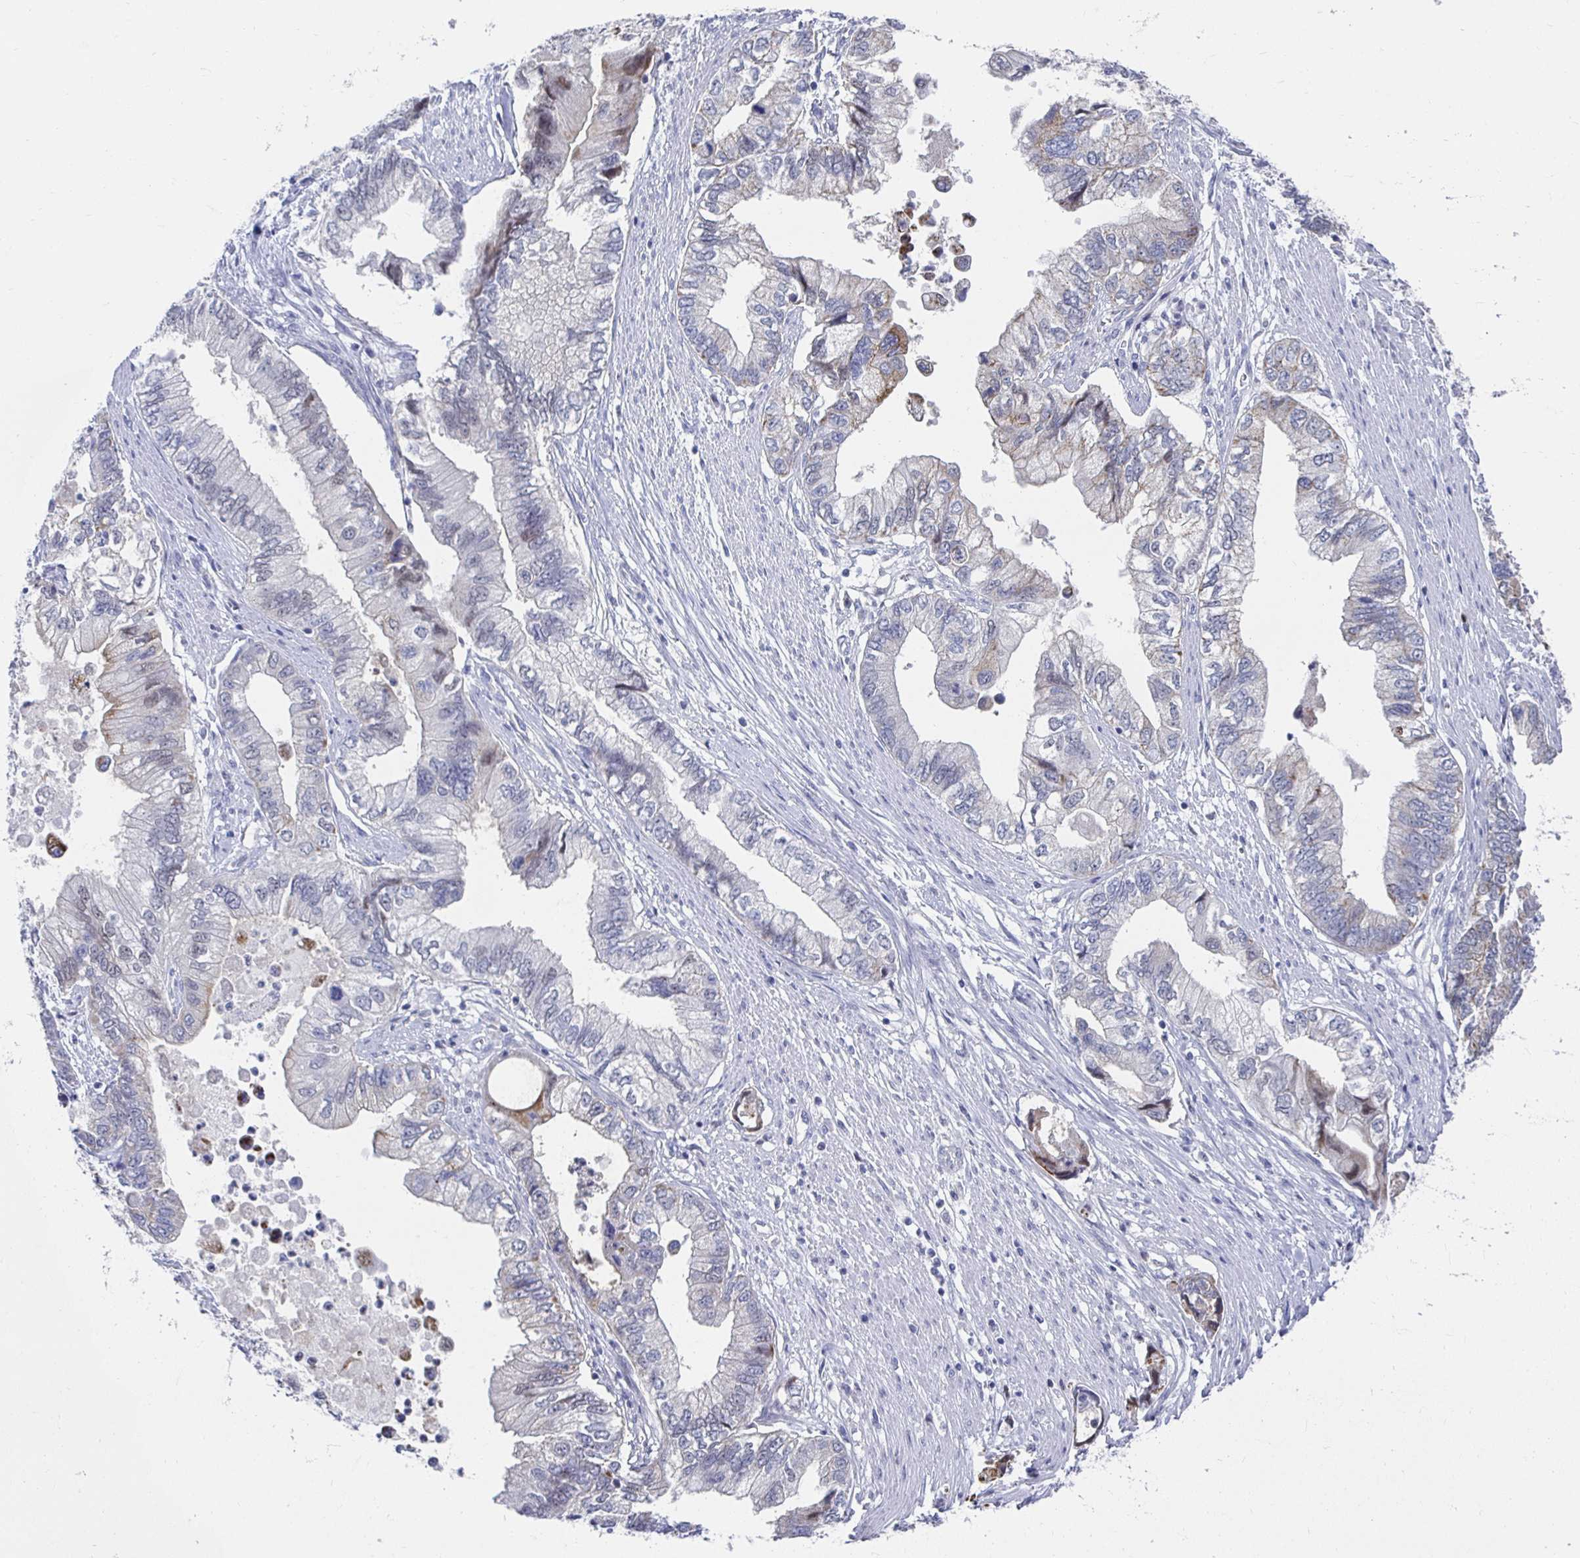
{"staining": {"intensity": "weak", "quantity": "<25%", "location": "cytoplasmic/membranous"}, "tissue": "stomach cancer", "cell_type": "Tumor cells", "image_type": "cancer", "snomed": [{"axis": "morphology", "description": "Adenocarcinoma, NOS"}, {"axis": "topography", "description": "Pancreas"}, {"axis": "topography", "description": "Stomach, upper"}], "caption": "An image of stomach cancer stained for a protein shows no brown staining in tumor cells. (DAB (3,3'-diaminobenzidine) immunohistochemistry visualized using brightfield microscopy, high magnification).", "gene": "NOCT", "patient": {"sex": "male", "age": 77}}